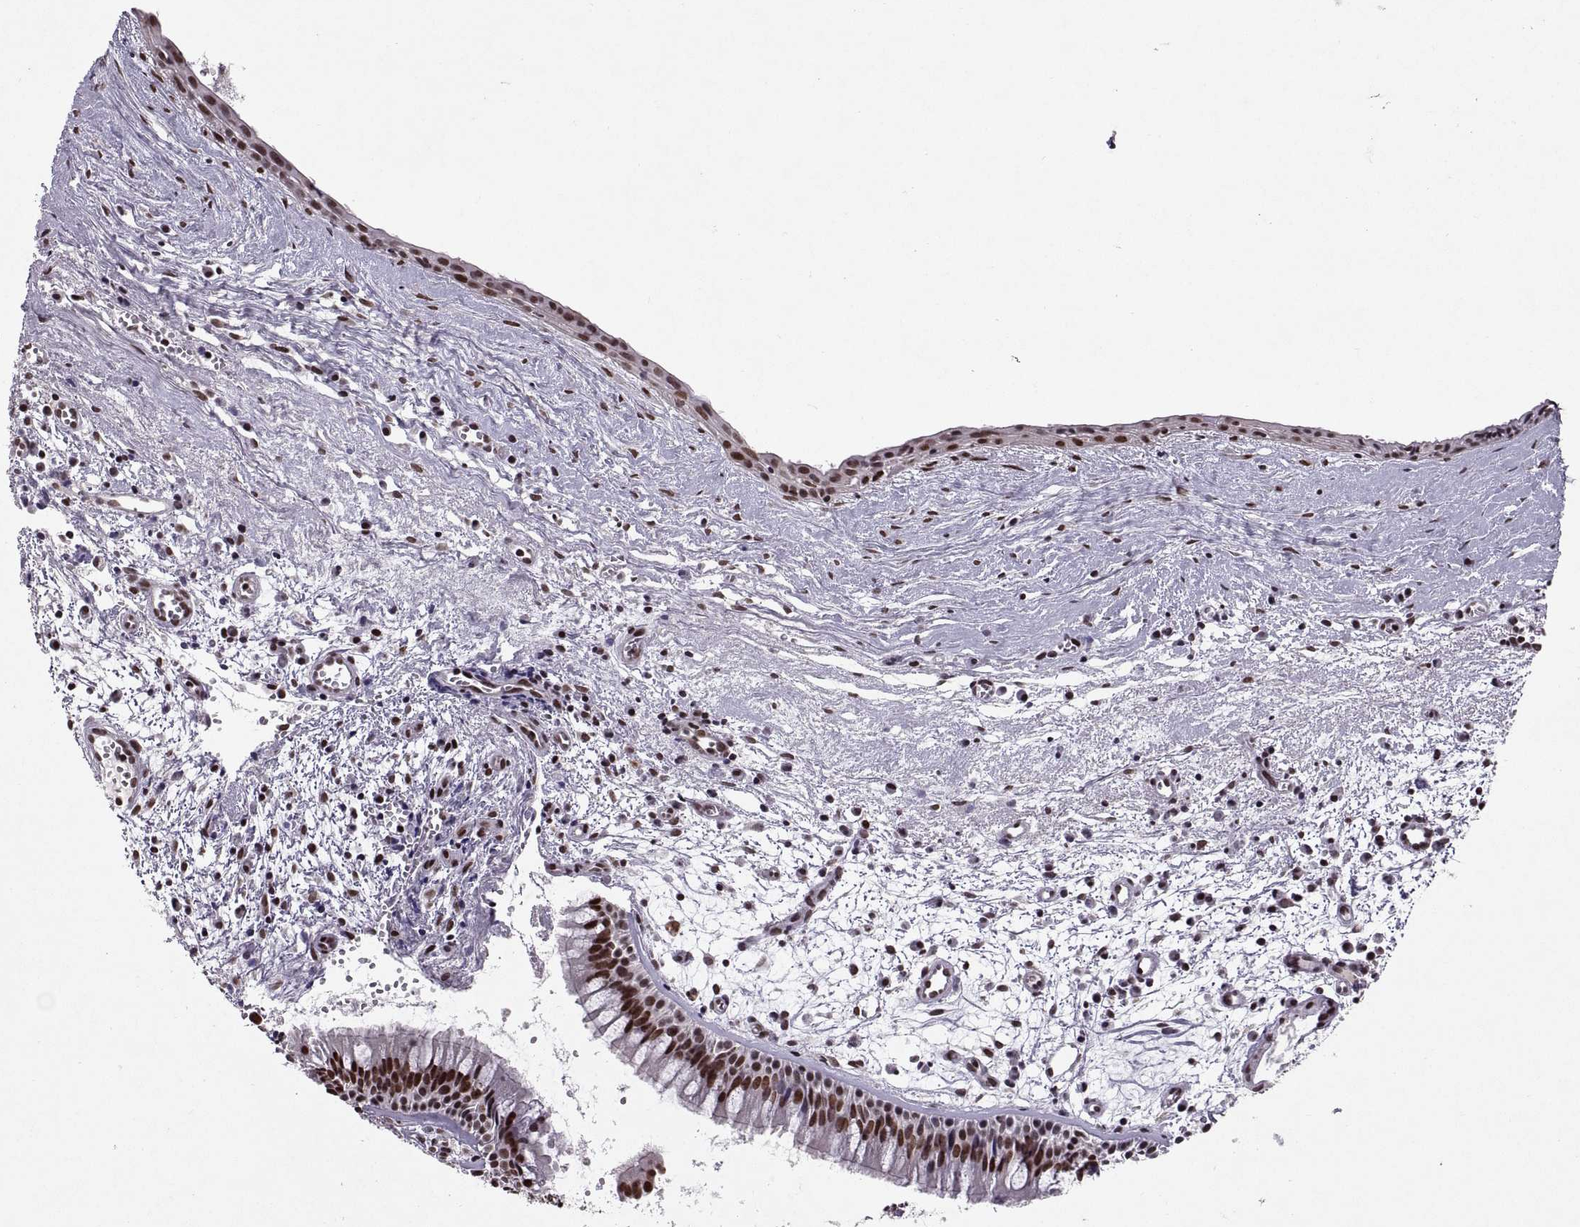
{"staining": {"intensity": "strong", "quantity": ">75%", "location": "nuclear"}, "tissue": "nasopharynx", "cell_type": "Respiratory epithelial cells", "image_type": "normal", "snomed": [{"axis": "morphology", "description": "Normal tissue, NOS"}, {"axis": "topography", "description": "Nasopharynx"}], "caption": "Immunohistochemistry image of benign nasopharynx: nasopharynx stained using immunohistochemistry (IHC) reveals high levels of strong protein expression localized specifically in the nuclear of respiratory epithelial cells, appearing as a nuclear brown color.", "gene": "MT1E", "patient": {"sex": "male", "age": 83}}